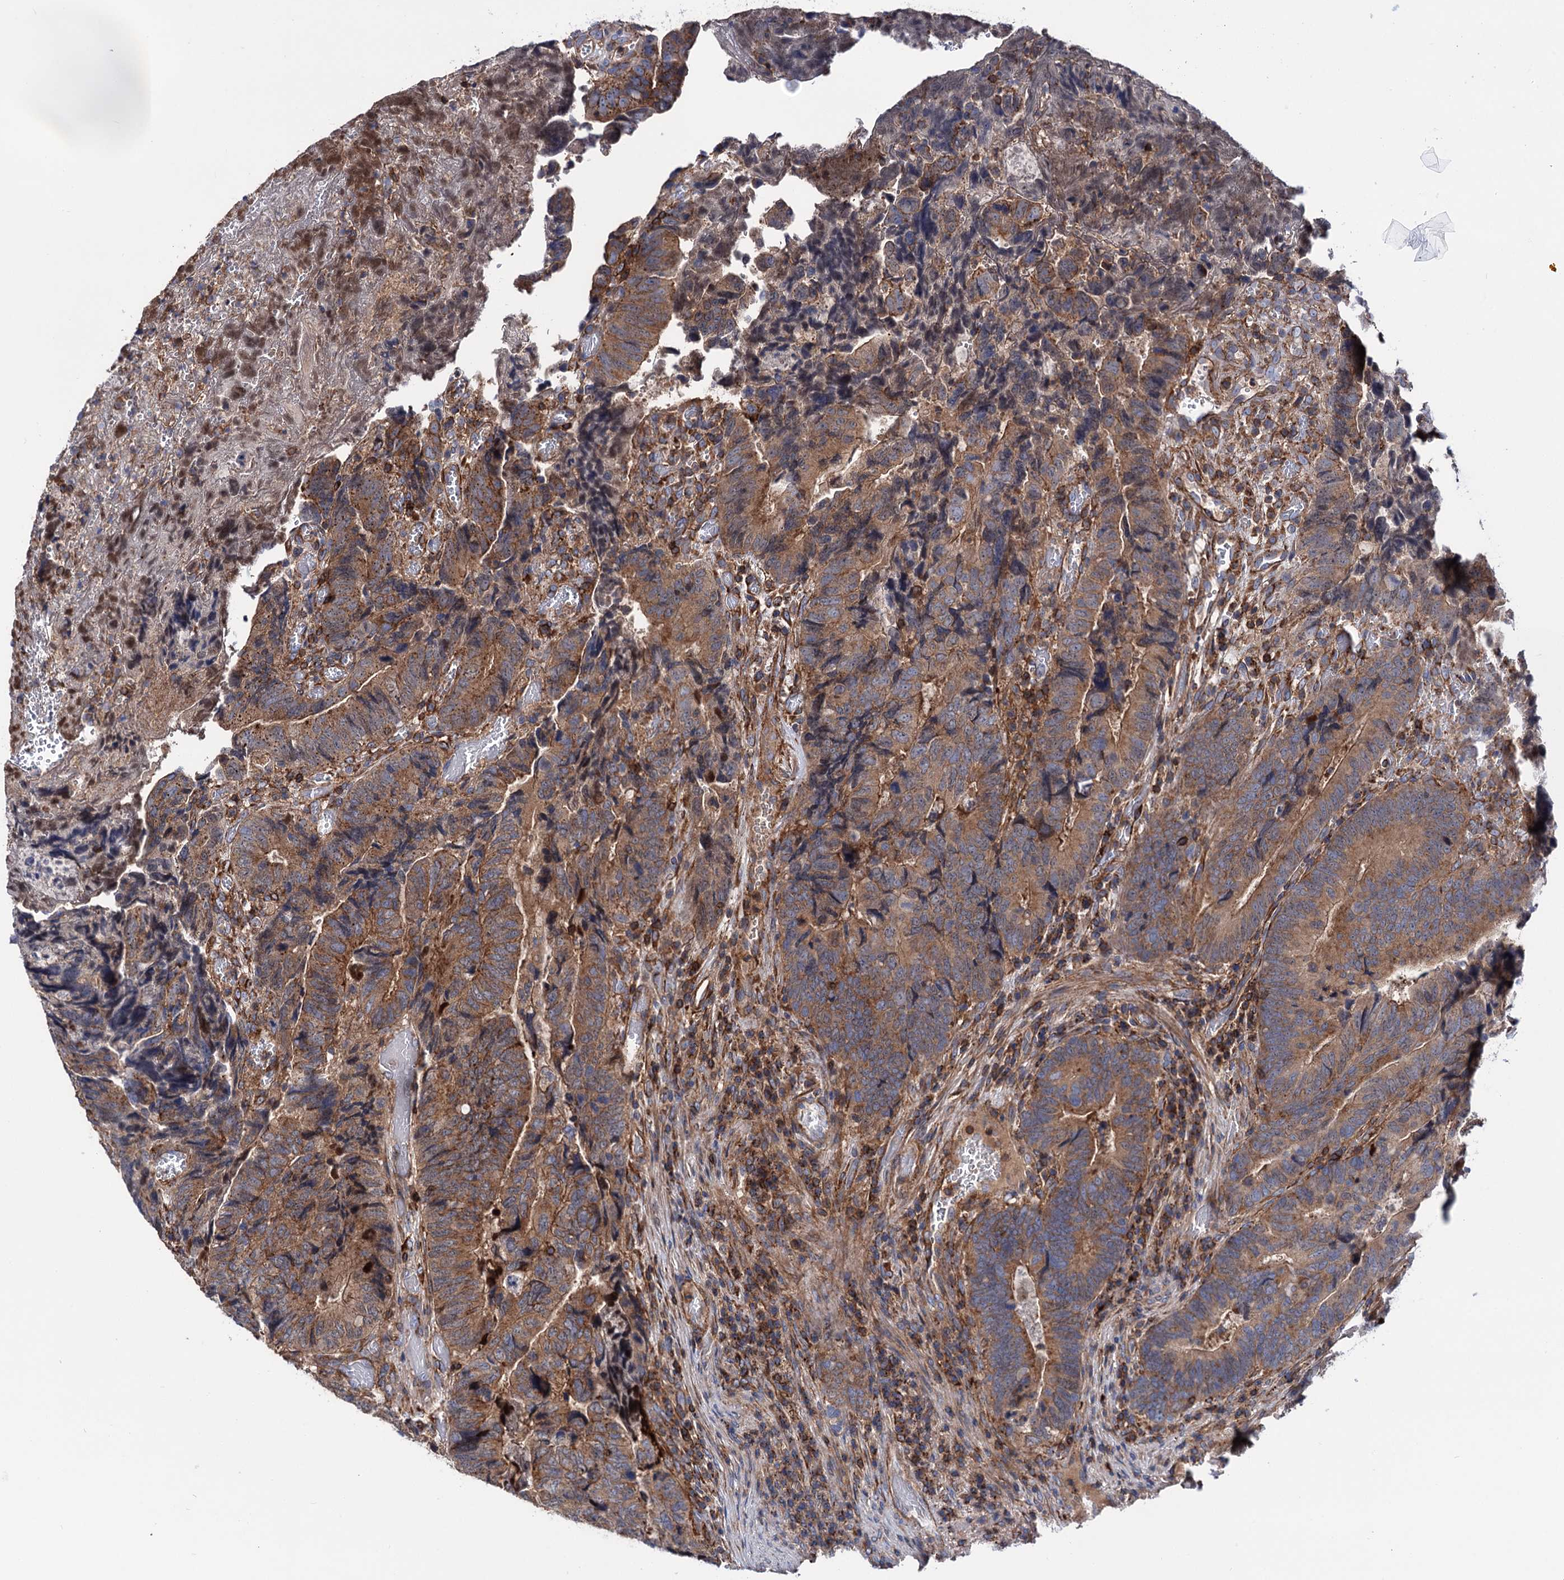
{"staining": {"intensity": "moderate", "quantity": ">75%", "location": "cytoplasmic/membranous"}, "tissue": "colorectal cancer", "cell_type": "Tumor cells", "image_type": "cancer", "snomed": [{"axis": "morphology", "description": "Adenocarcinoma, NOS"}, {"axis": "topography", "description": "Colon"}], "caption": "DAB immunohistochemical staining of human adenocarcinoma (colorectal) displays moderate cytoplasmic/membranous protein staining in approximately >75% of tumor cells.", "gene": "DEF6", "patient": {"sex": "female", "age": 67}}